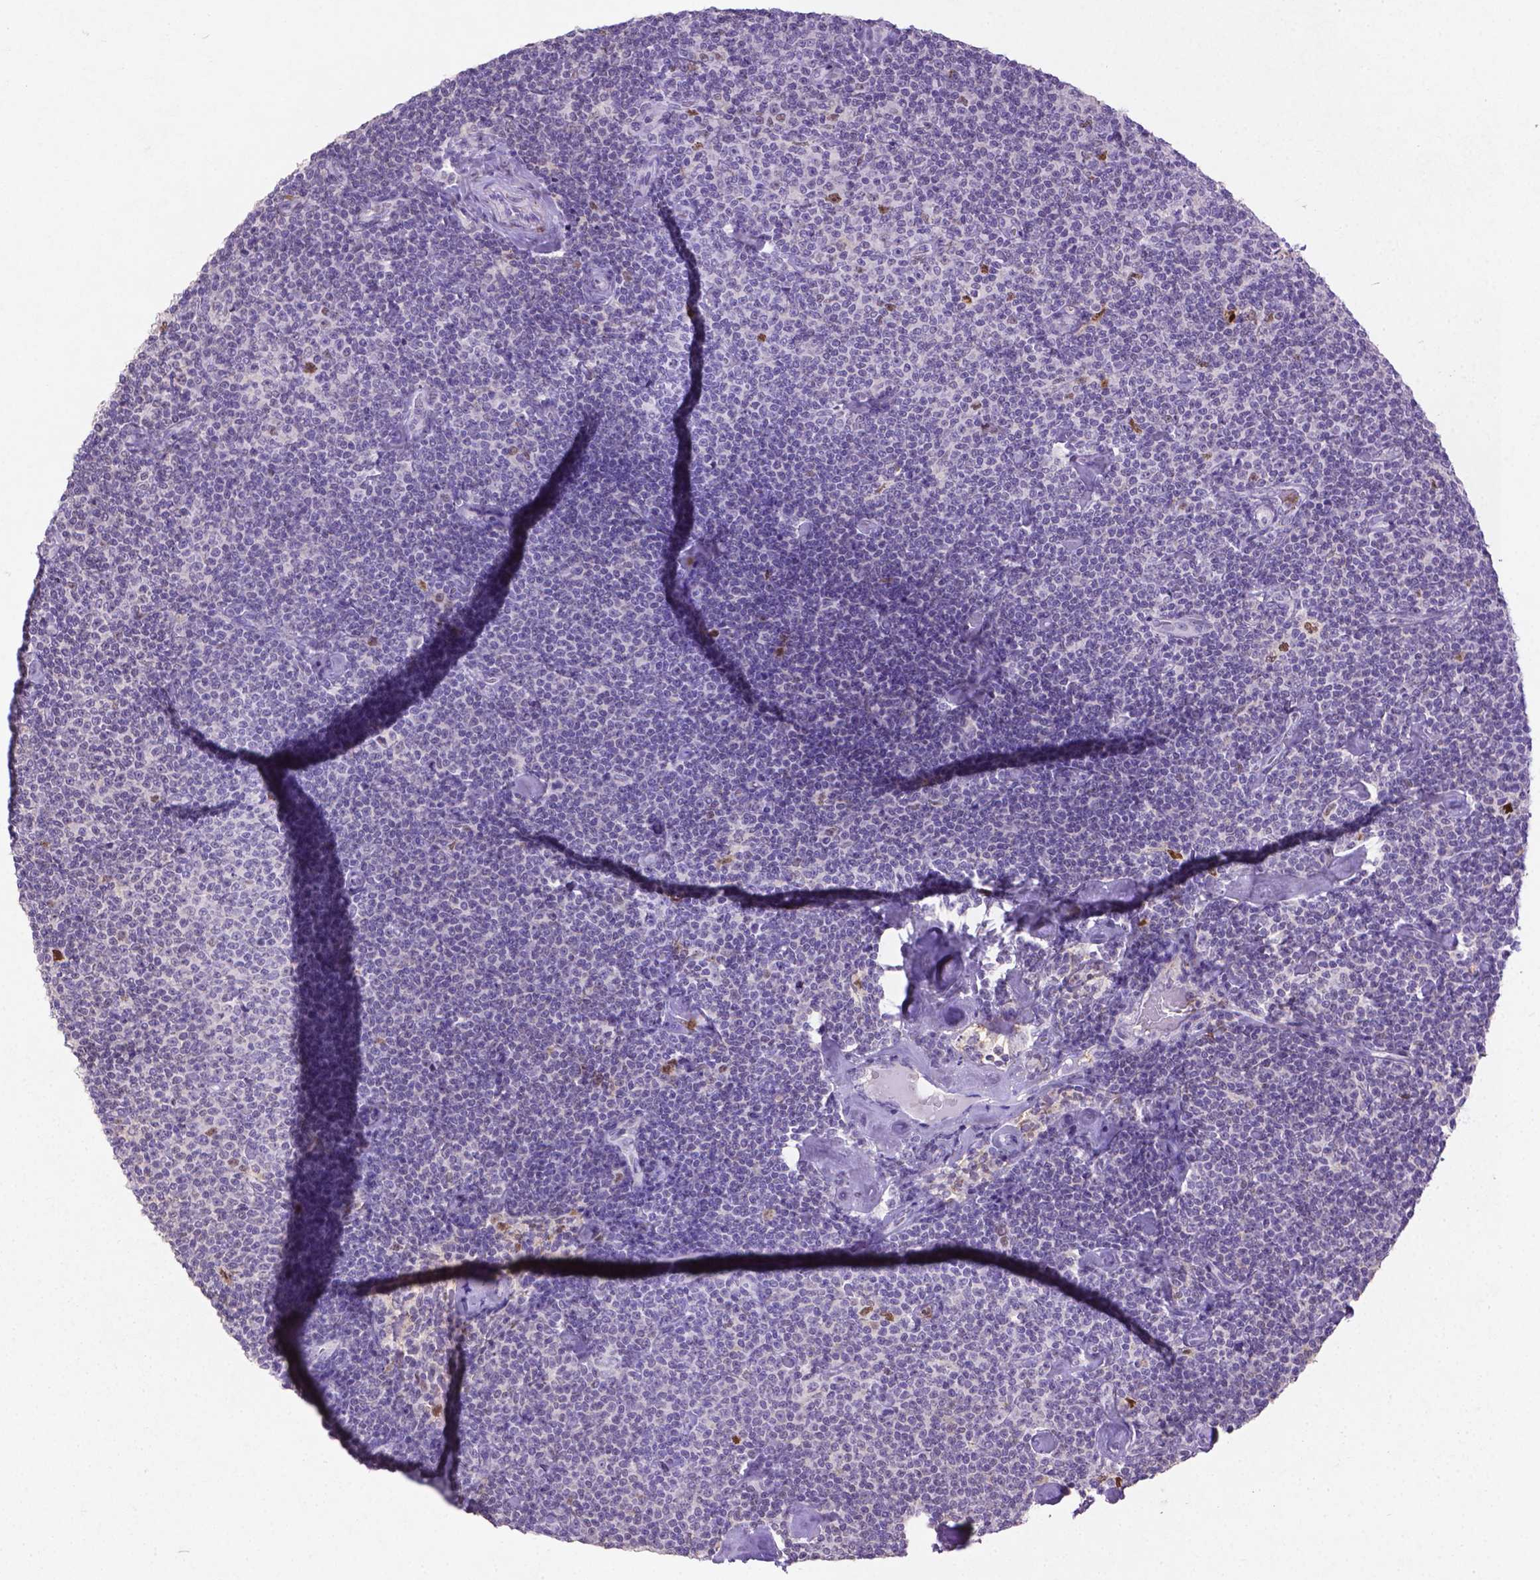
{"staining": {"intensity": "negative", "quantity": "none", "location": "none"}, "tissue": "lymphoma", "cell_type": "Tumor cells", "image_type": "cancer", "snomed": [{"axis": "morphology", "description": "Malignant lymphoma, non-Hodgkin's type, Low grade"}, {"axis": "topography", "description": "Lymph node"}], "caption": "The micrograph demonstrates no significant positivity in tumor cells of low-grade malignant lymphoma, non-Hodgkin's type.", "gene": "CDKN1A", "patient": {"sex": "male", "age": 81}}